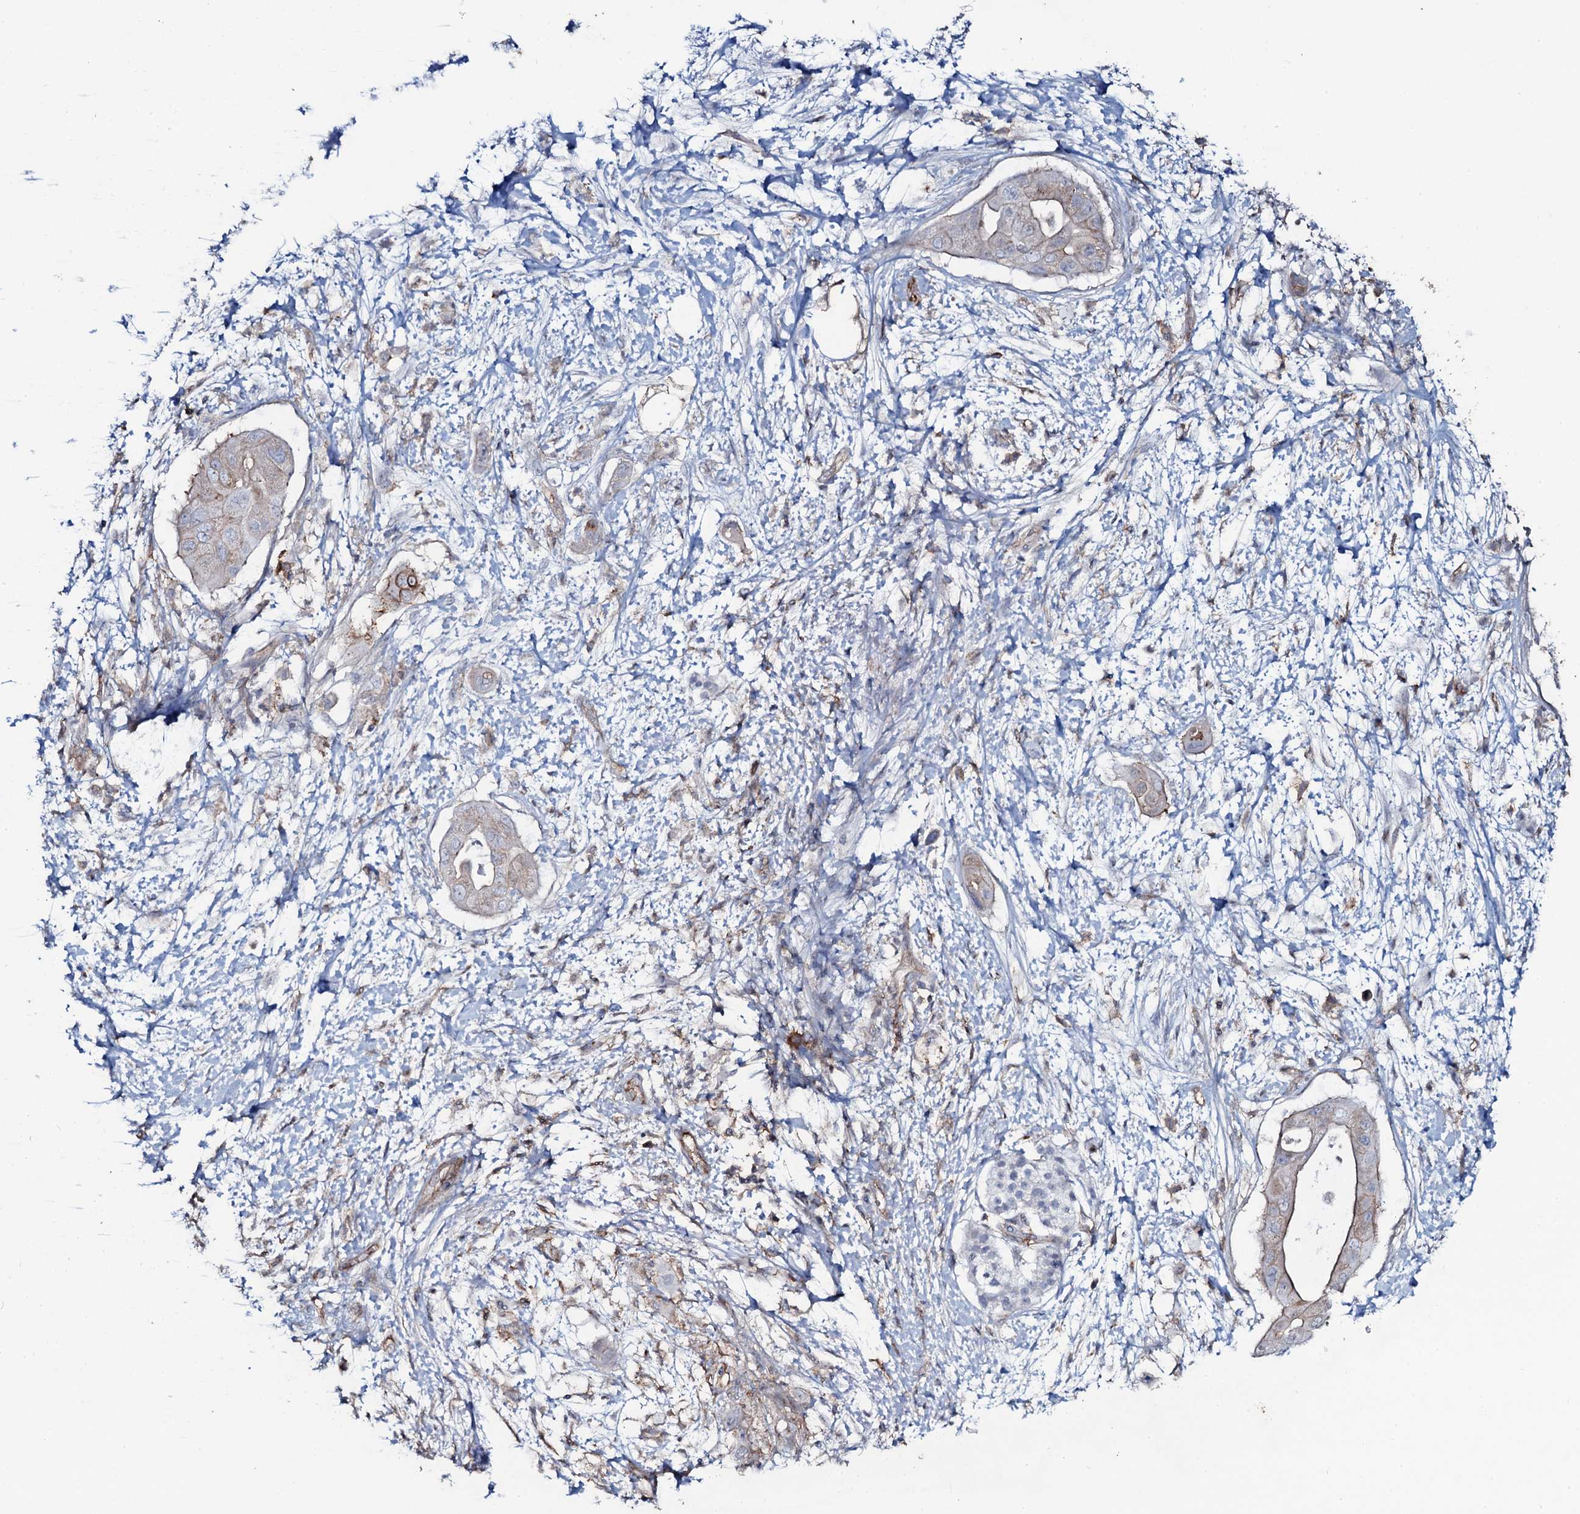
{"staining": {"intensity": "moderate", "quantity": "<25%", "location": "cytoplasmic/membranous"}, "tissue": "pancreatic cancer", "cell_type": "Tumor cells", "image_type": "cancer", "snomed": [{"axis": "morphology", "description": "Adenocarcinoma, NOS"}, {"axis": "topography", "description": "Pancreas"}], "caption": "Immunohistochemistry (IHC) photomicrograph of neoplastic tissue: pancreatic cancer stained using IHC exhibits low levels of moderate protein expression localized specifically in the cytoplasmic/membranous of tumor cells, appearing as a cytoplasmic/membranous brown color.", "gene": "SNAP23", "patient": {"sex": "male", "age": 68}}